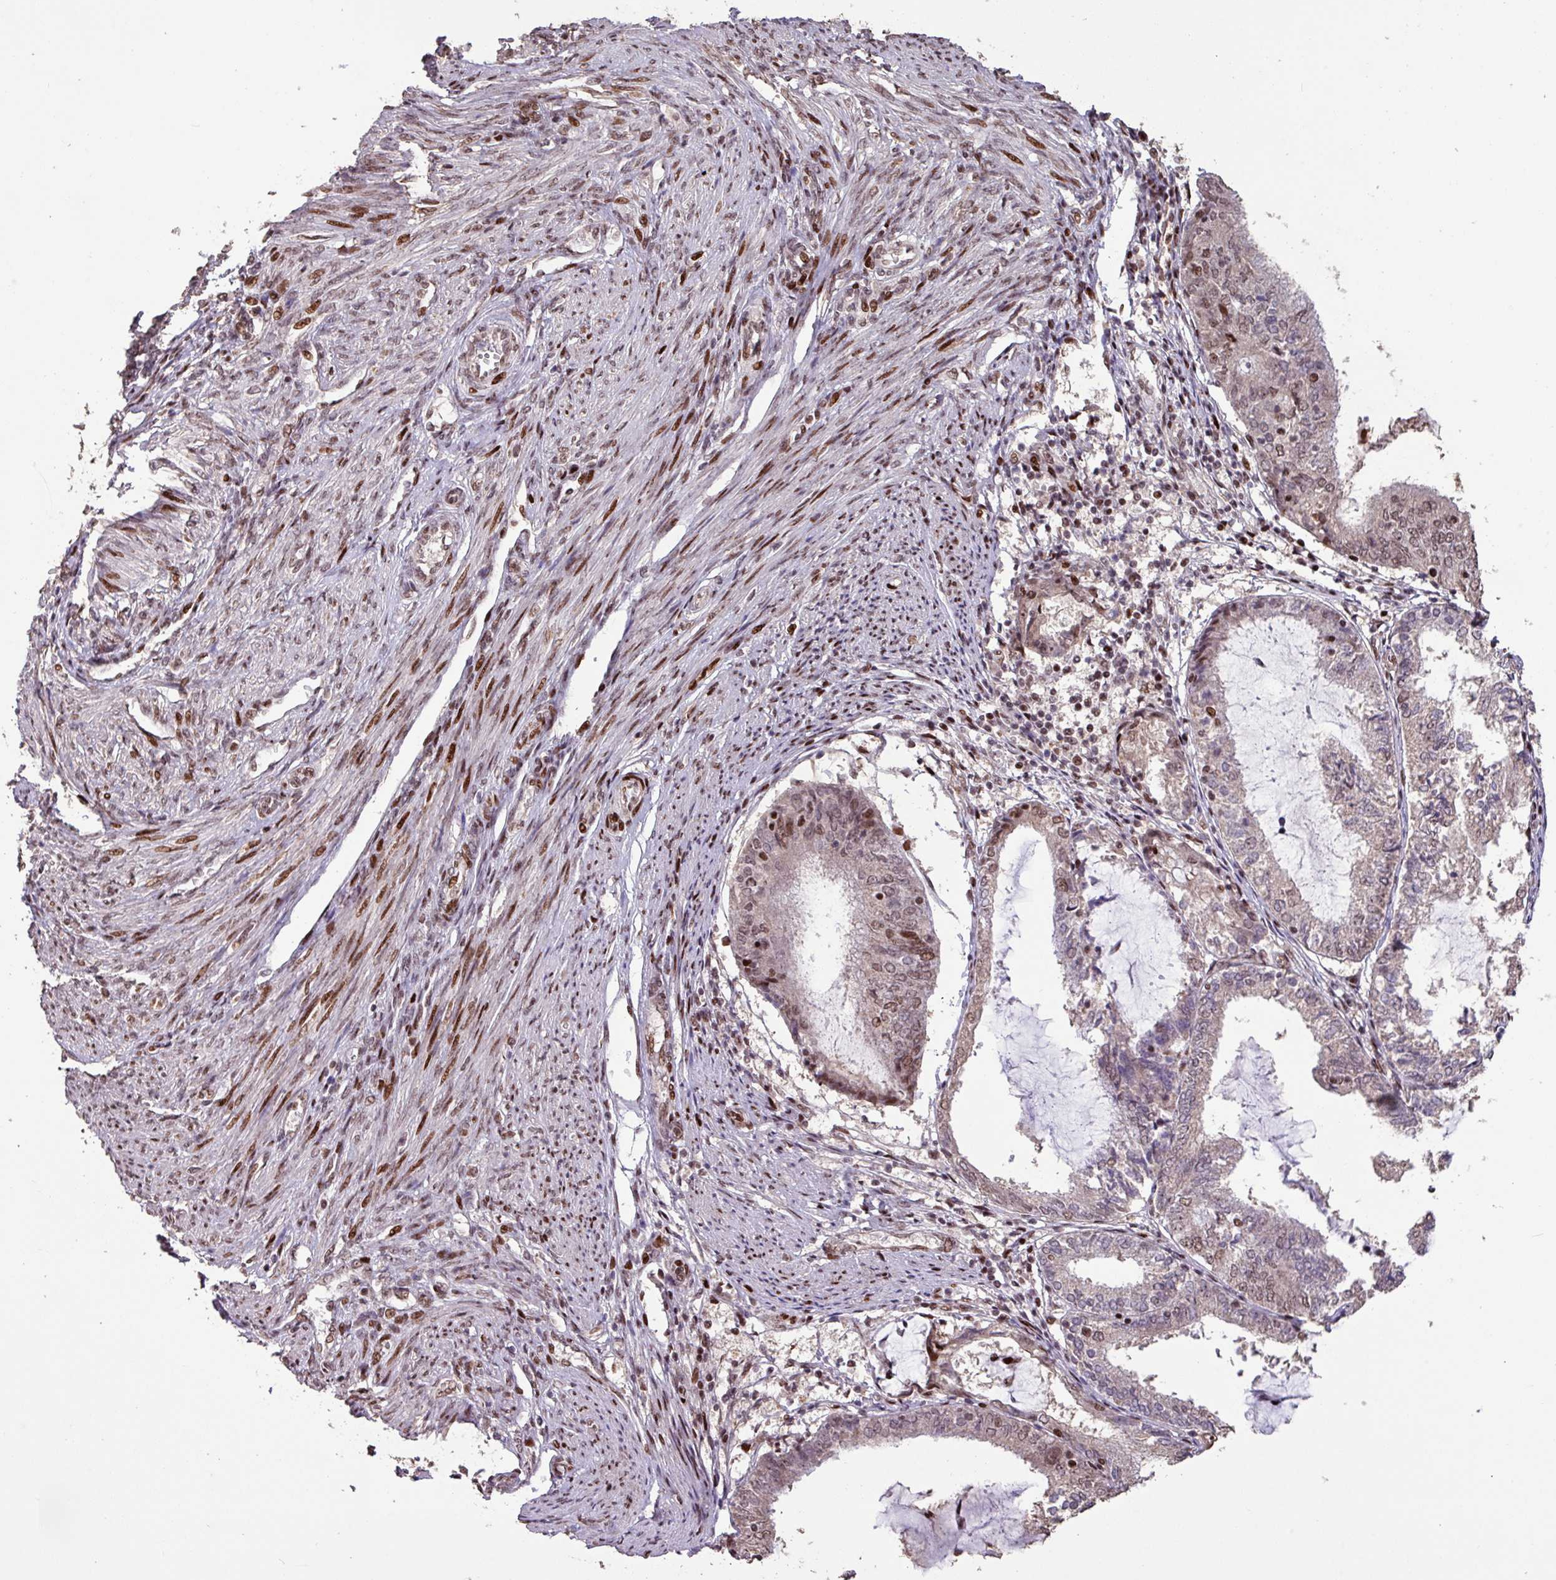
{"staining": {"intensity": "moderate", "quantity": "<25%", "location": "nuclear"}, "tissue": "endometrial cancer", "cell_type": "Tumor cells", "image_type": "cancer", "snomed": [{"axis": "morphology", "description": "Adenocarcinoma, NOS"}, {"axis": "topography", "description": "Endometrium"}], "caption": "Endometrial adenocarcinoma stained for a protein (brown) demonstrates moderate nuclear positive expression in about <25% of tumor cells.", "gene": "ZNF709", "patient": {"sex": "female", "age": 81}}